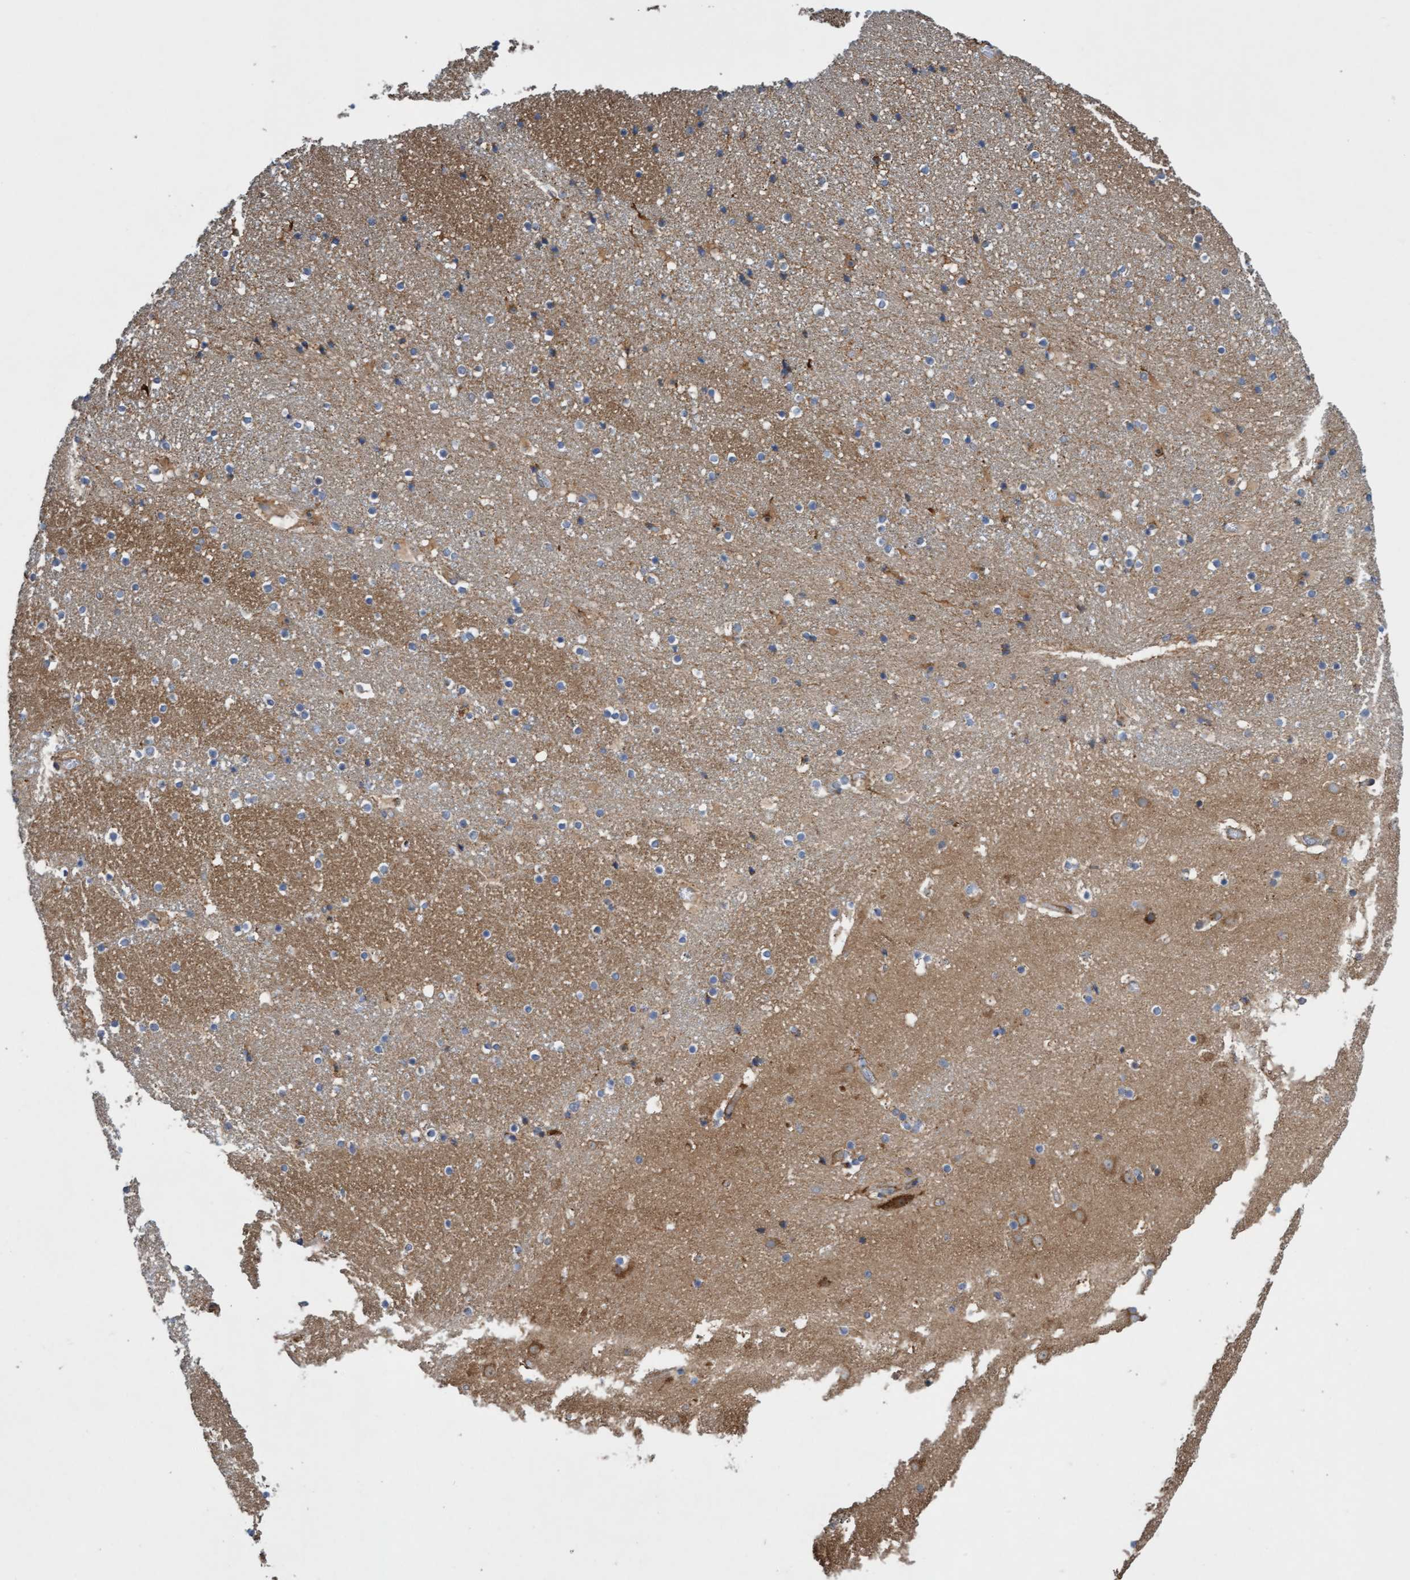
{"staining": {"intensity": "moderate", "quantity": "<25%", "location": "cytoplasmic/membranous"}, "tissue": "caudate", "cell_type": "Glial cells", "image_type": "normal", "snomed": [{"axis": "morphology", "description": "Normal tissue, NOS"}, {"axis": "topography", "description": "Lateral ventricle wall"}], "caption": "A high-resolution image shows IHC staining of unremarkable caudate, which exhibits moderate cytoplasmic/membranous staining in about <25% of glial cells. The staining was performed using DAB (3,3'-diaminobenzidine) to visualize the protein expression in brown, while the nuclei were stained in blue with hematoxylin (Magnification: 20x).", "gene": "ITFG1", "patient": {"sex": "male", "age": 45}}